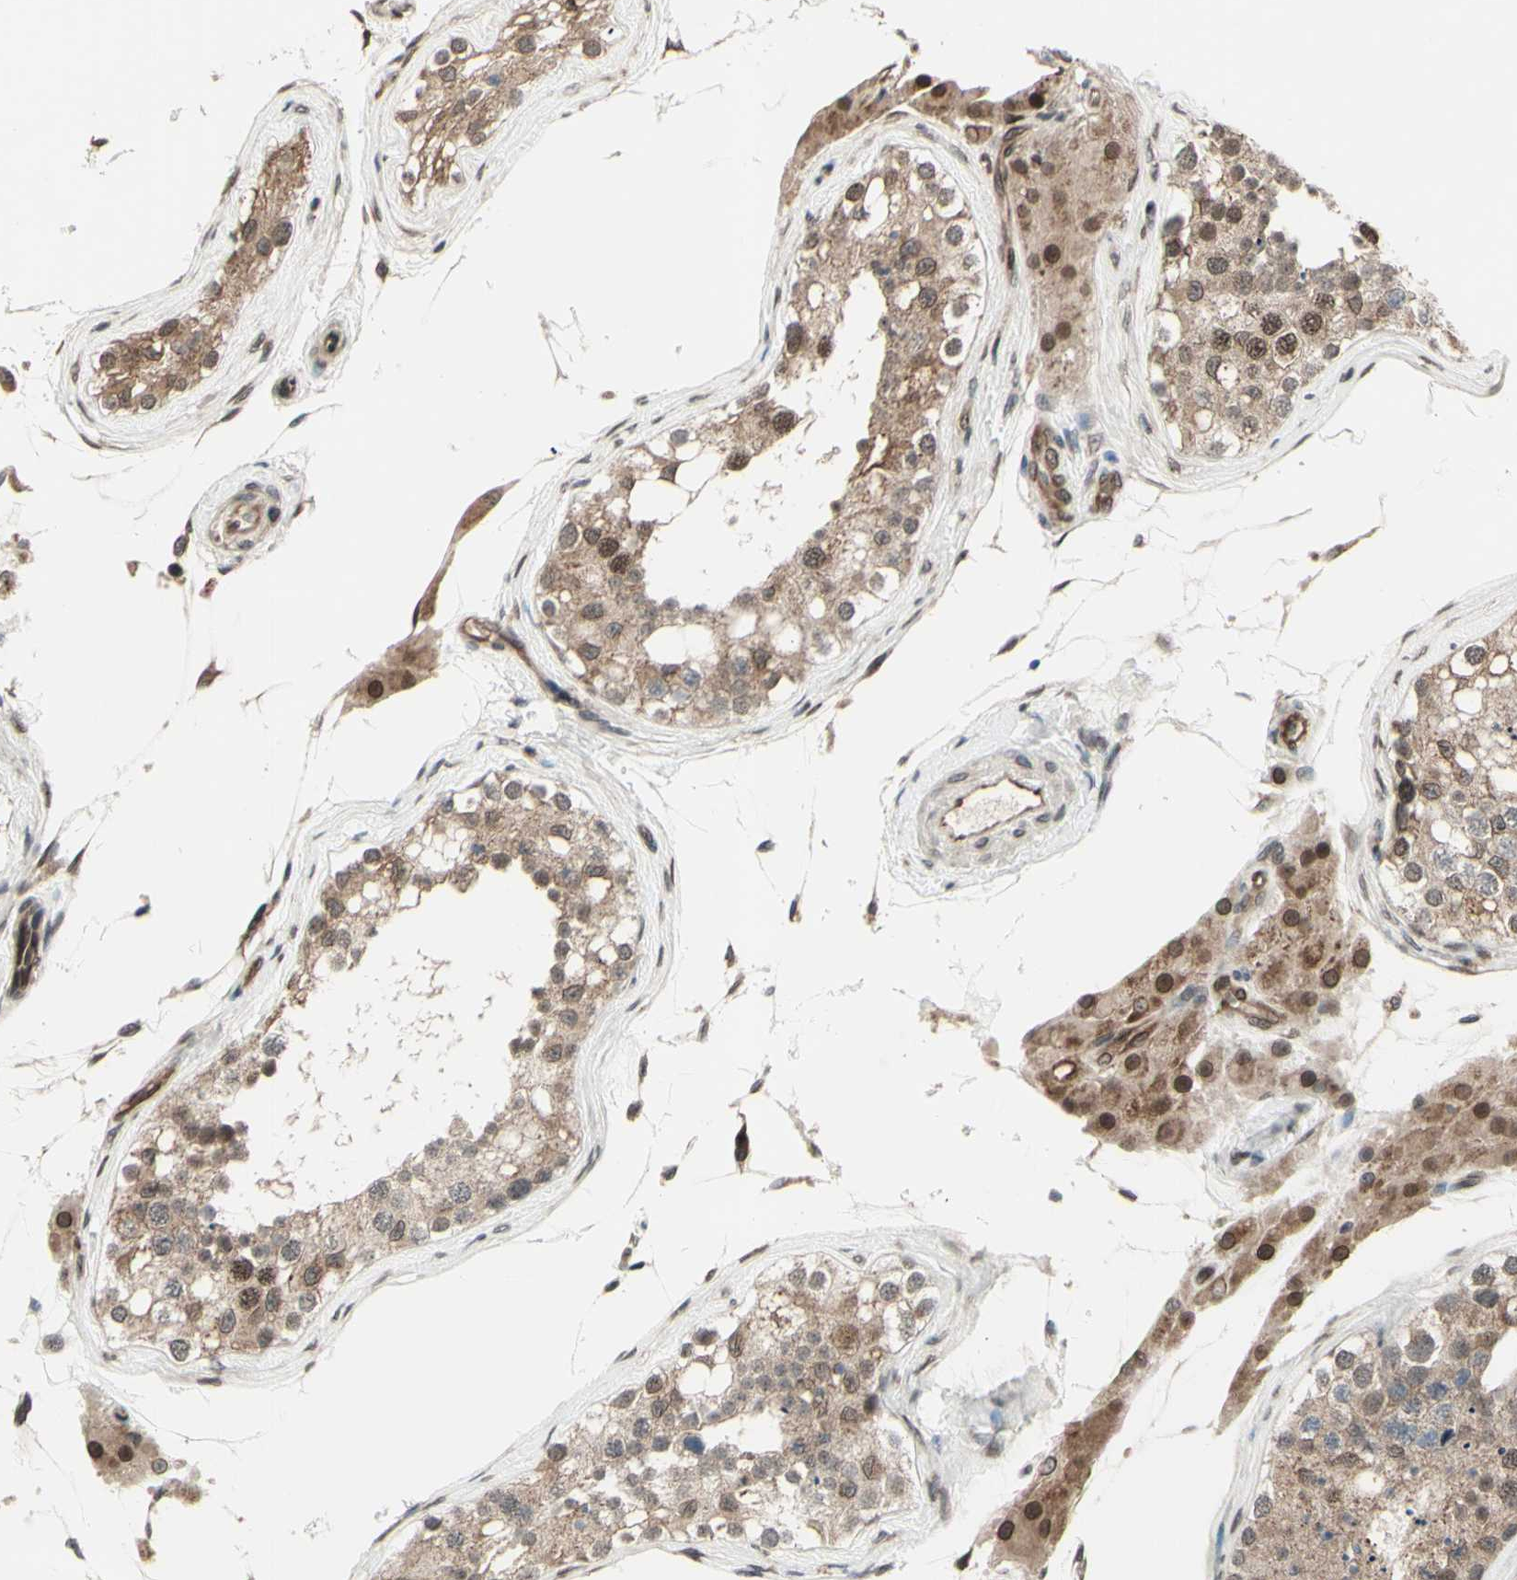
{"staining": {"intensity": "moderate", "quantity": ">75%", "location": "cytoplasmic/membranous,nuclear"}, "tissue": "testis", "cell_type": "Cells in seminiferous ducts", "image_type": "normal", "snomed": [{"axis": "morphology", "description": "Normal tissue, NOS"}, {"axis": "topography", "description": "Testis"}], "caption": "Cells in seminiferous ducts exhibit medium levels of moderate cytoplasmic/membranous,nuclear positivity in about >75% of cells in benign human testis.", "gene": "MLF2", "patient": {"sex": "male", "age": 68}}